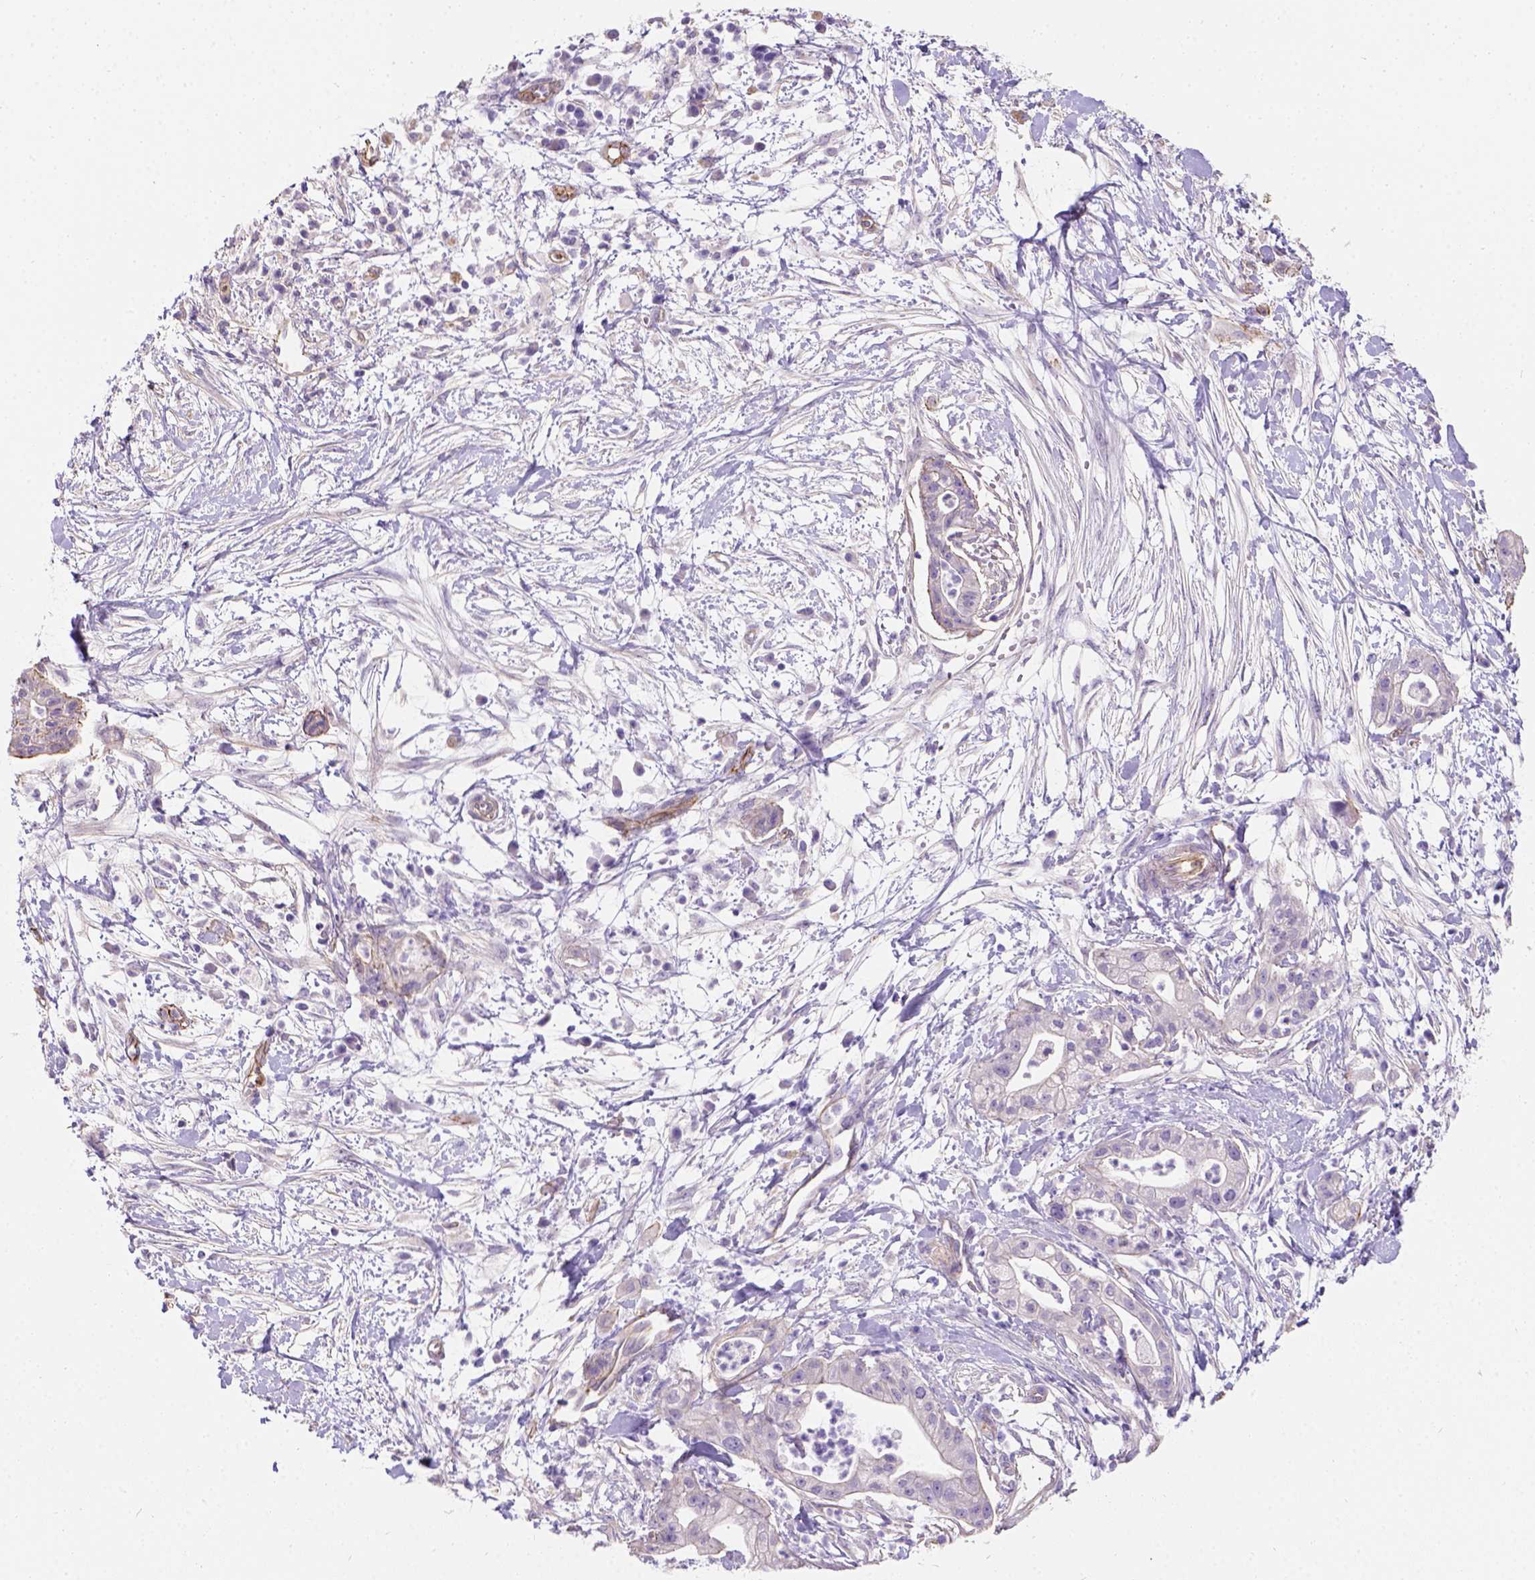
{"staining": {"intensity": "negative", "quantity": "none", "location": "none"}, "tissue": "pancreatic cancer", "cell_type": "Tumor cells", "image_type": "cancer", "snomed": [{"axis": "morphology", "description": "Normal tissue, NOS"}, {"axis": "morphology", "description": "Adenocarcinoma, NOS"}, {"axis": "topography", "description": "Lymph node"}, {"axis": "topography", "description": "Pancreas"}], "caption": "A high-resolution micrograph shows immunohistochemistry staining of adenocarcinoma (pancreatic), which demonstrates no significant staining in tumor cells.", "gene": "PHF7", "patient": {"sex": "female", "age": 58}}